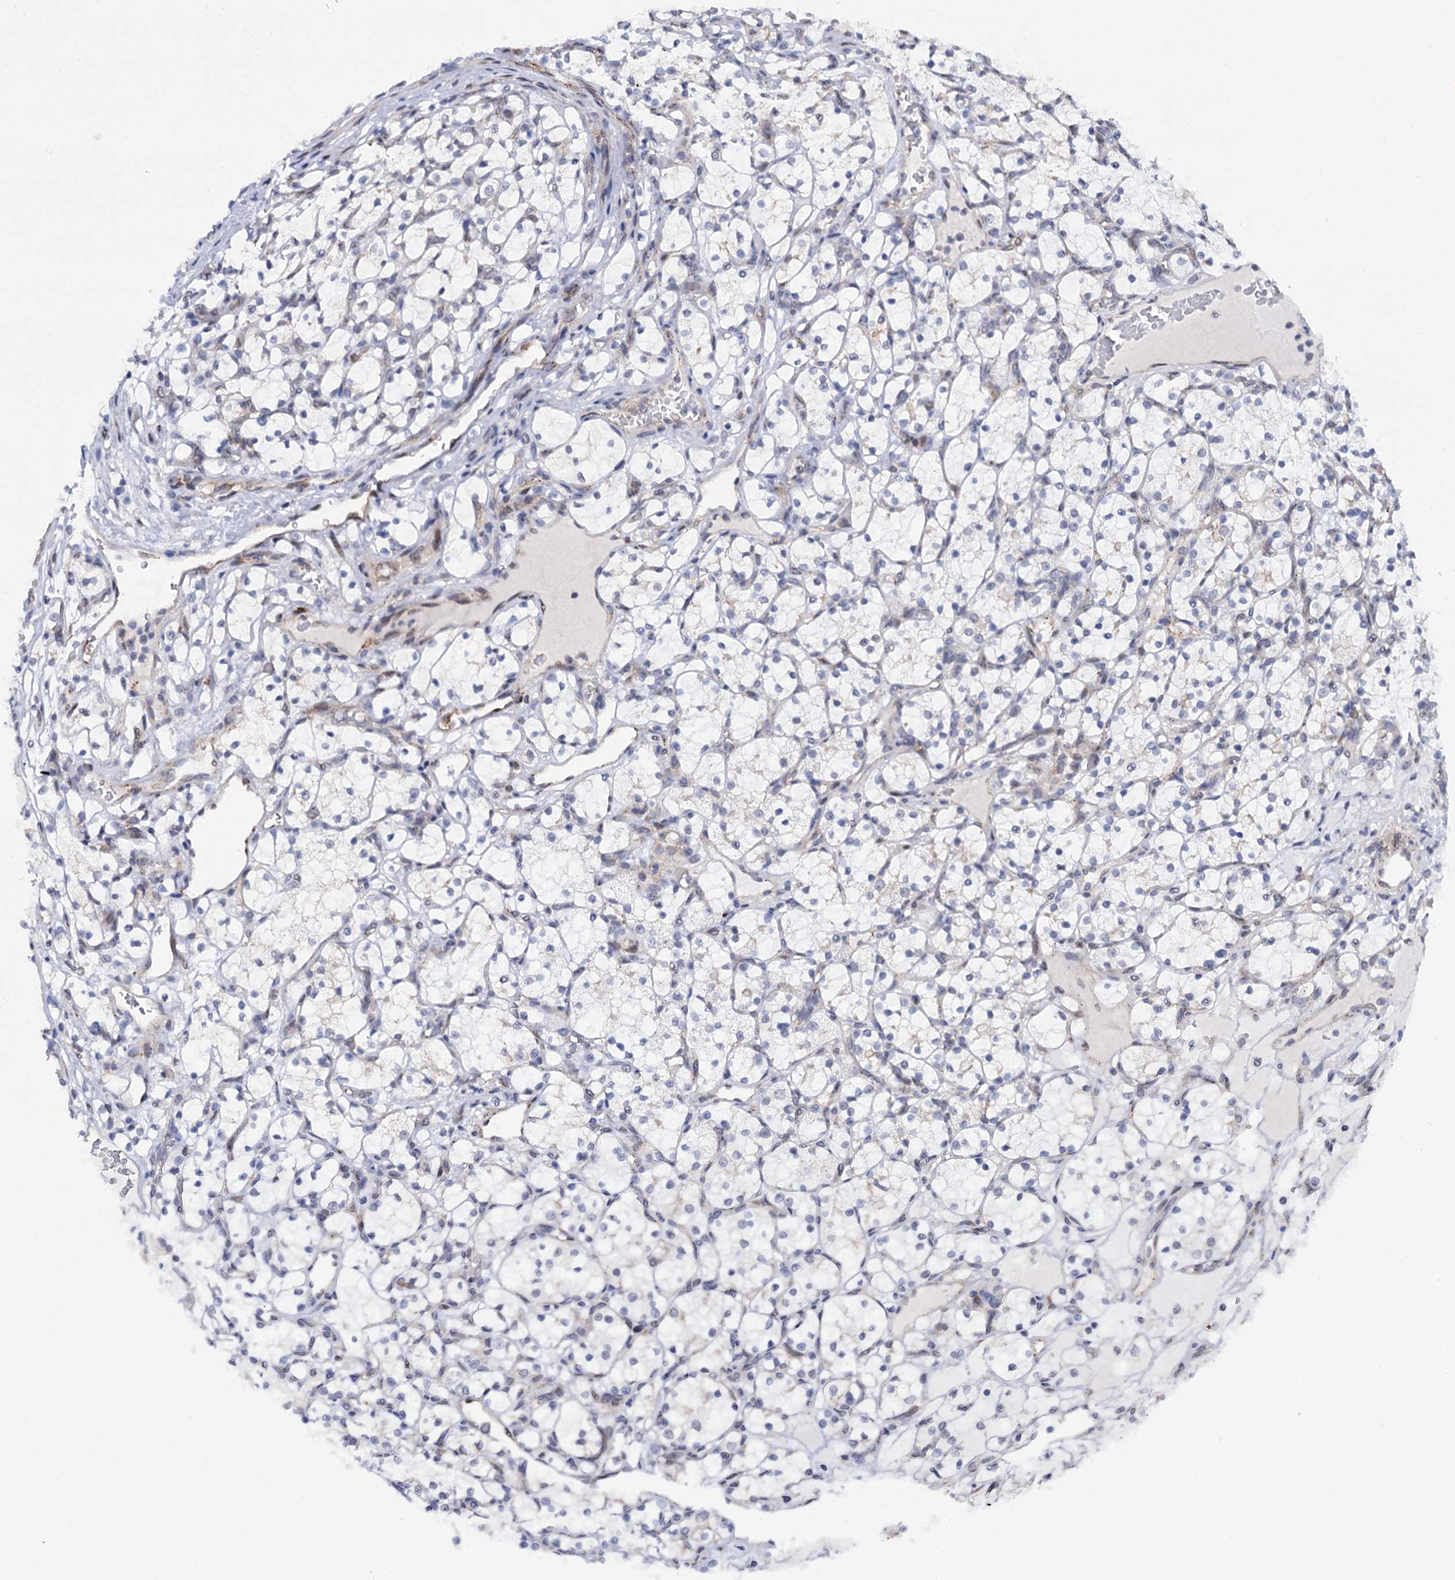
{"staining": {"intensity": "negative", "quantity": "none", "location": "none"}, "tissue": "renal cancer", "cell_type": "Tumor cells", "image_type": "cancer", "snomed": [{"axis": "morphology", "description": "Adenocarcinoma, NOS"}, {"axis": "topography", "description": "Kidney"}], "caption": "The IHC photomicrograph has no significant expression in tumor cells of renal cancer (adenocarcinoma) tissue.", "gene": "THAP2", "patient": {"sex": "female", "age": 69}}